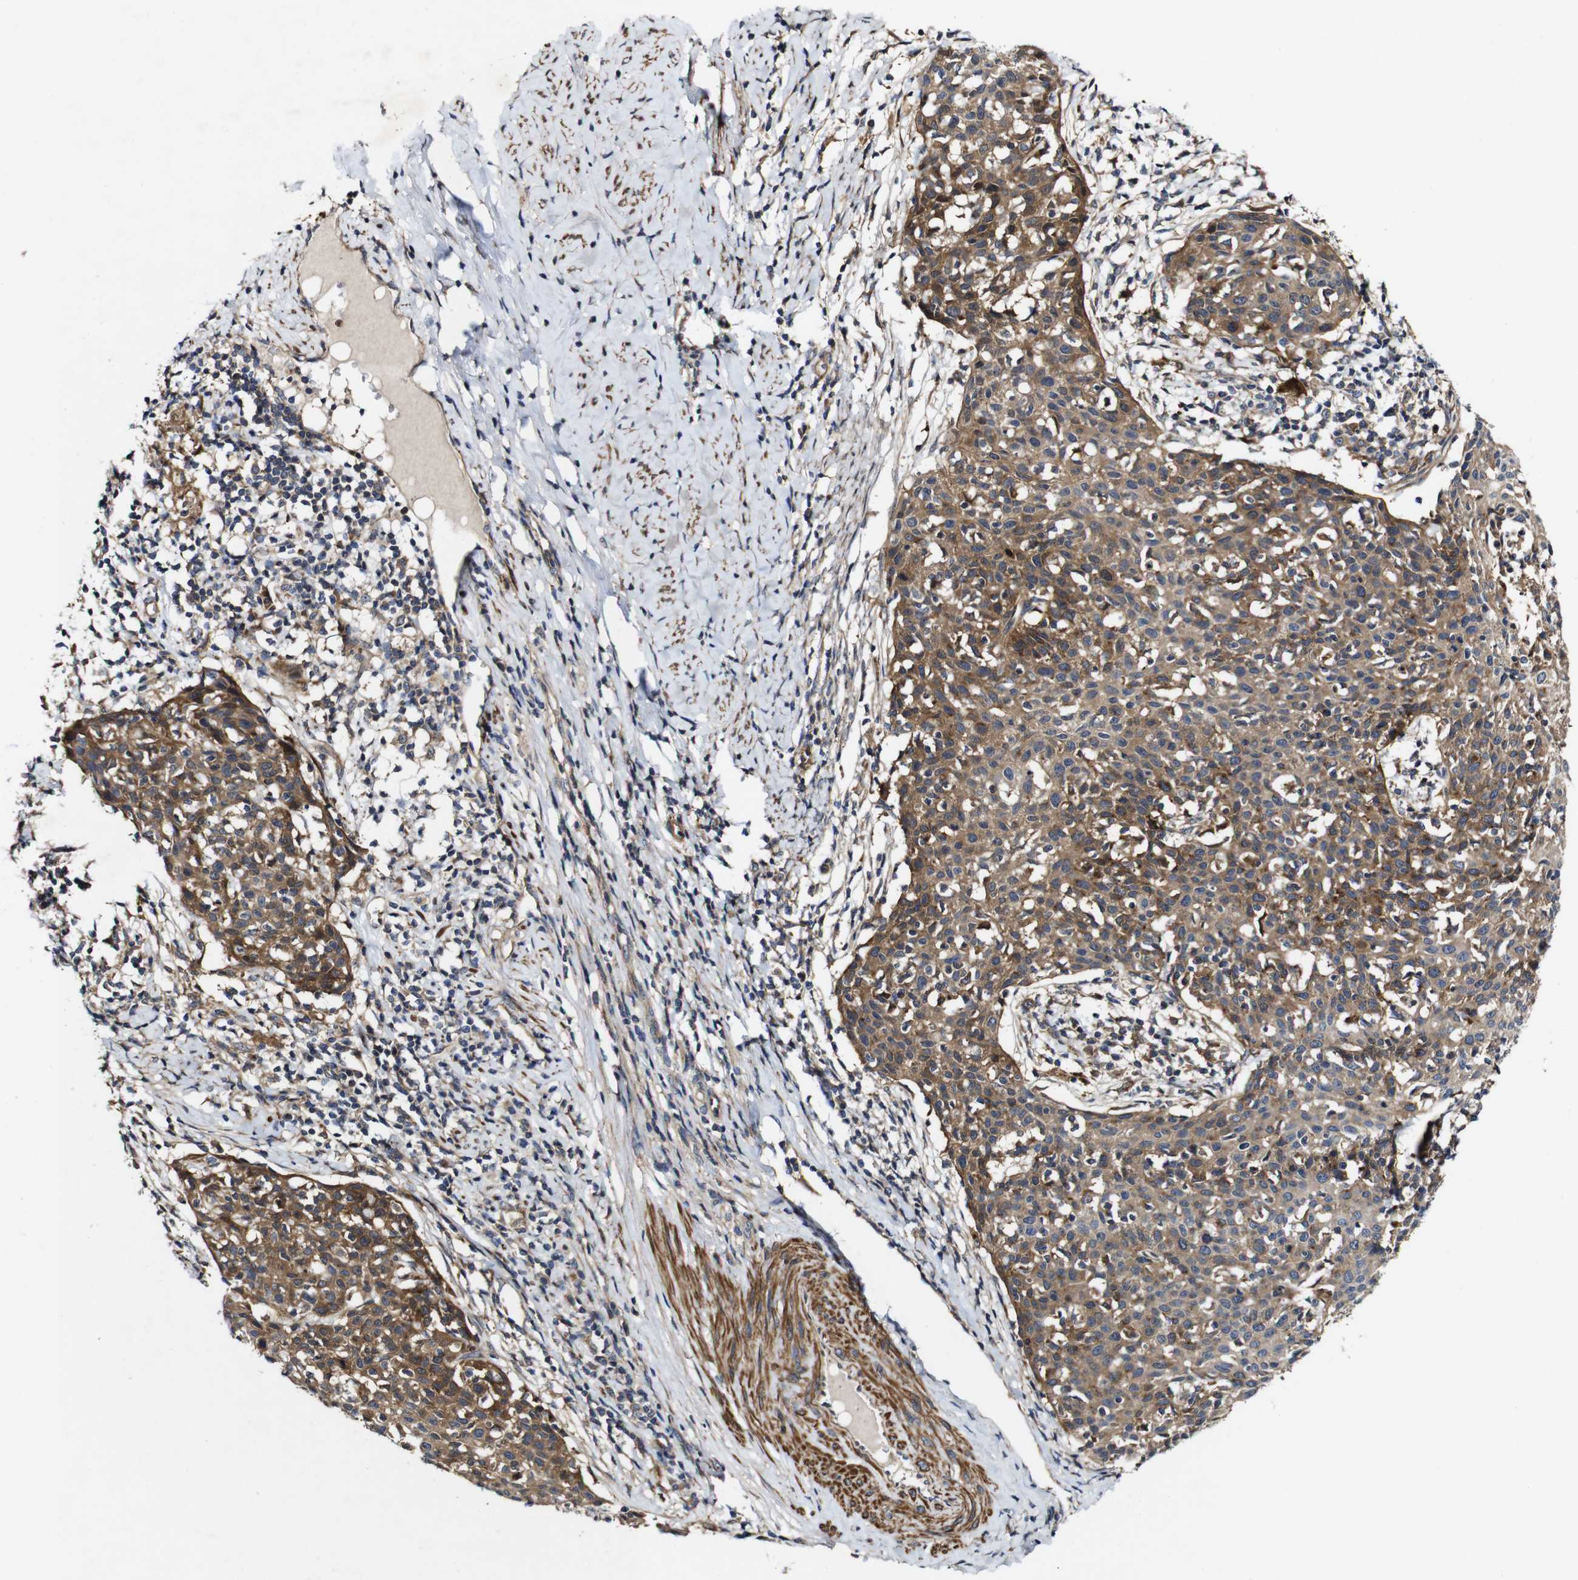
{"staining": {"intensity": "moderate", "quantity": ">75%", "location": "cytoplasmic/membranous"}, "tissue": "cervical cancer", "cell_type": "Tumor cells", "image_type": "cancer", "snomed": [{"axis": "morphology", "description": "Squamous cell carcinoma, NOS"}, {"axis": "topography", "description": "Cervix"}], "caption": "Moderate cytoplasmic/membranous expression for a protein is present in about >75% of tumor cells of cervical cancer (squamous cell carcinoma) using IHC.", "gene": "GSDME", "patient": {"sex": "female", "age": 38}}